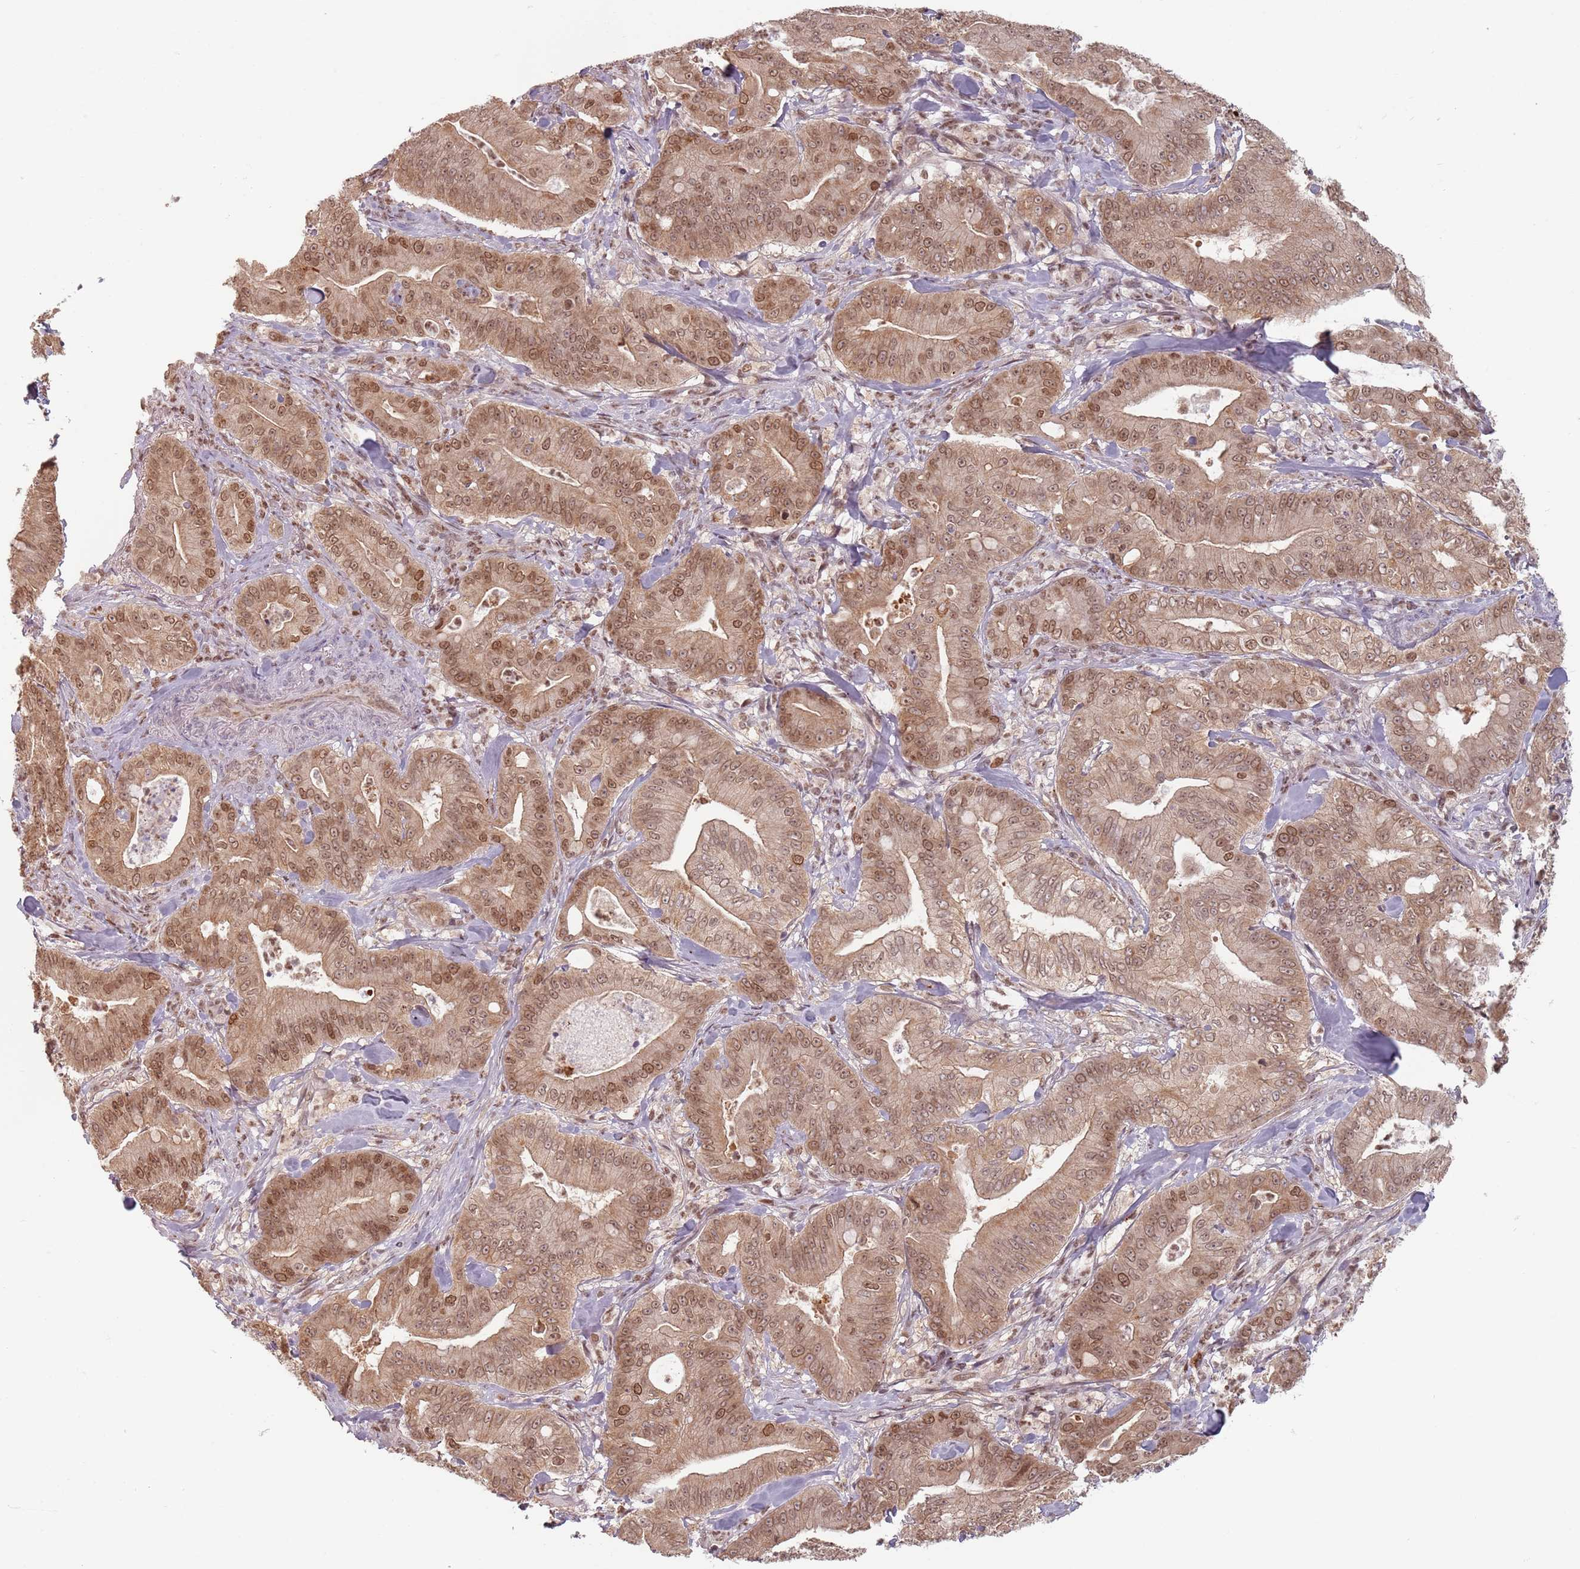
{"staining": {"intensity": "moderate", "quantity": ">75%", "location": "cytoplasmic/membranous,nuclear"}, "tissue": "pancreatic cancer", "cell_type": "Tumor cells", "image_type": "cancer", "snomed": [{"axis": "morphology", "description": "Adenocarcinoma, NOS"}, {"axis": "topography", "description": "Pancreas"}], "caption": "Immunohistochemistry (IHC) photomicrograph of neoplastic tissue: human pancreatic cancer stained using IHC exhibits medium levels of moderate protein expression localized specifically in the cytoplasmic/membranous and nuclear of tumor cells, appearing as a cytoplasmic/membranous and nuclear brown color.", "gene": "NUP50", "patient": {"sex": "male", "age": 71}}